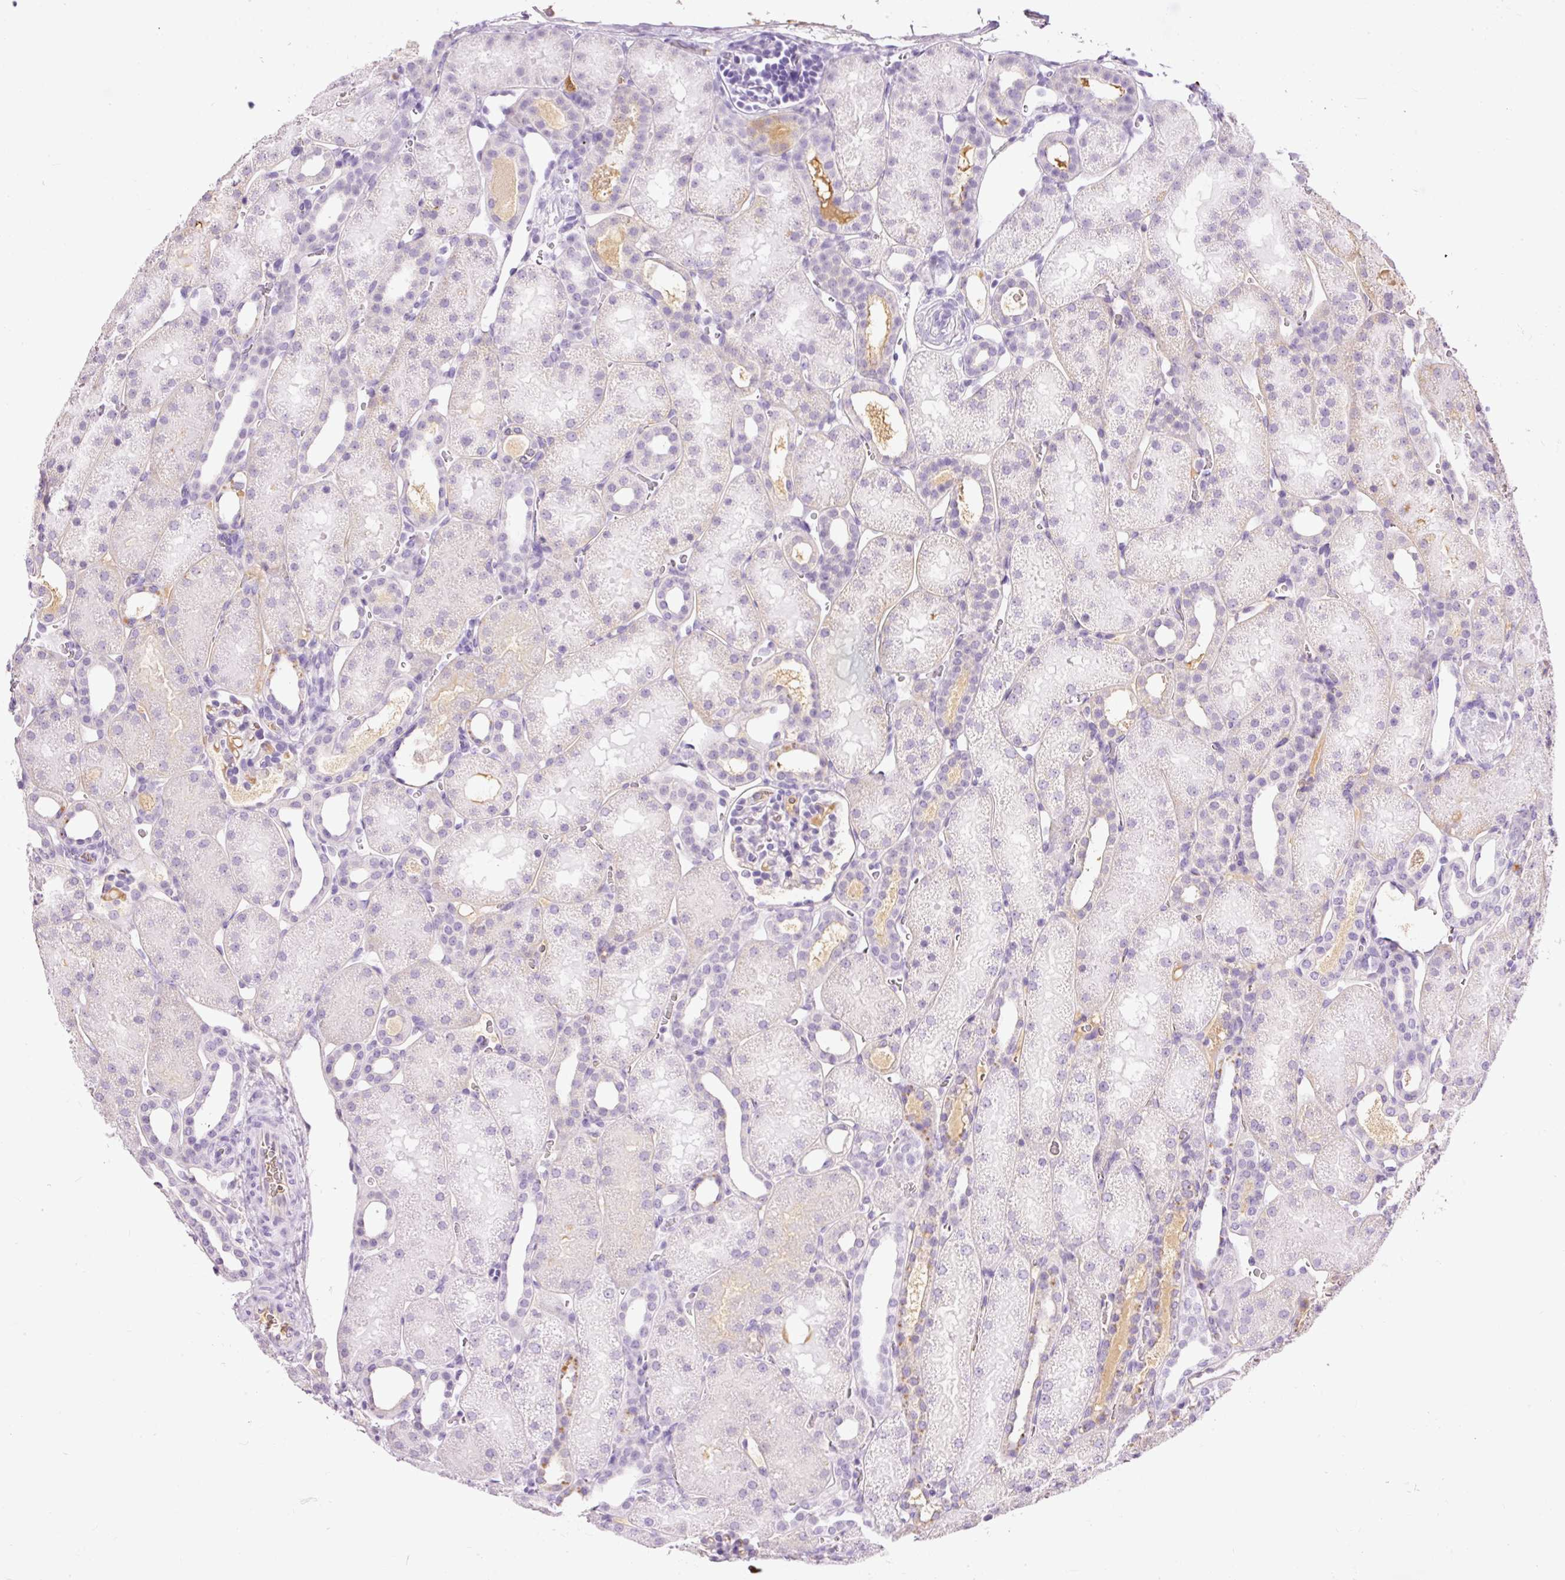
{"staining": {"intensity": "negative", "quantity": "none", "location": "none"}, "tissue": "kidney", "cell_type": "Cells in glomeruli", "image_type": "normal", "snomed": [{"axis": "morphology", "description": "Normal tissue, NOS"}, {"axis": "topography", "description": "Kidney"}], "caption": "Immunohistochemistry of normal human kidney reveals no positivity in cells in glomeruli. (DAB (3,3'-diaminobenzidine) IHC with hematoxylin counter stain).", "gene": "PRPF38B", "patient": {"sex": "male", "age": 2}}